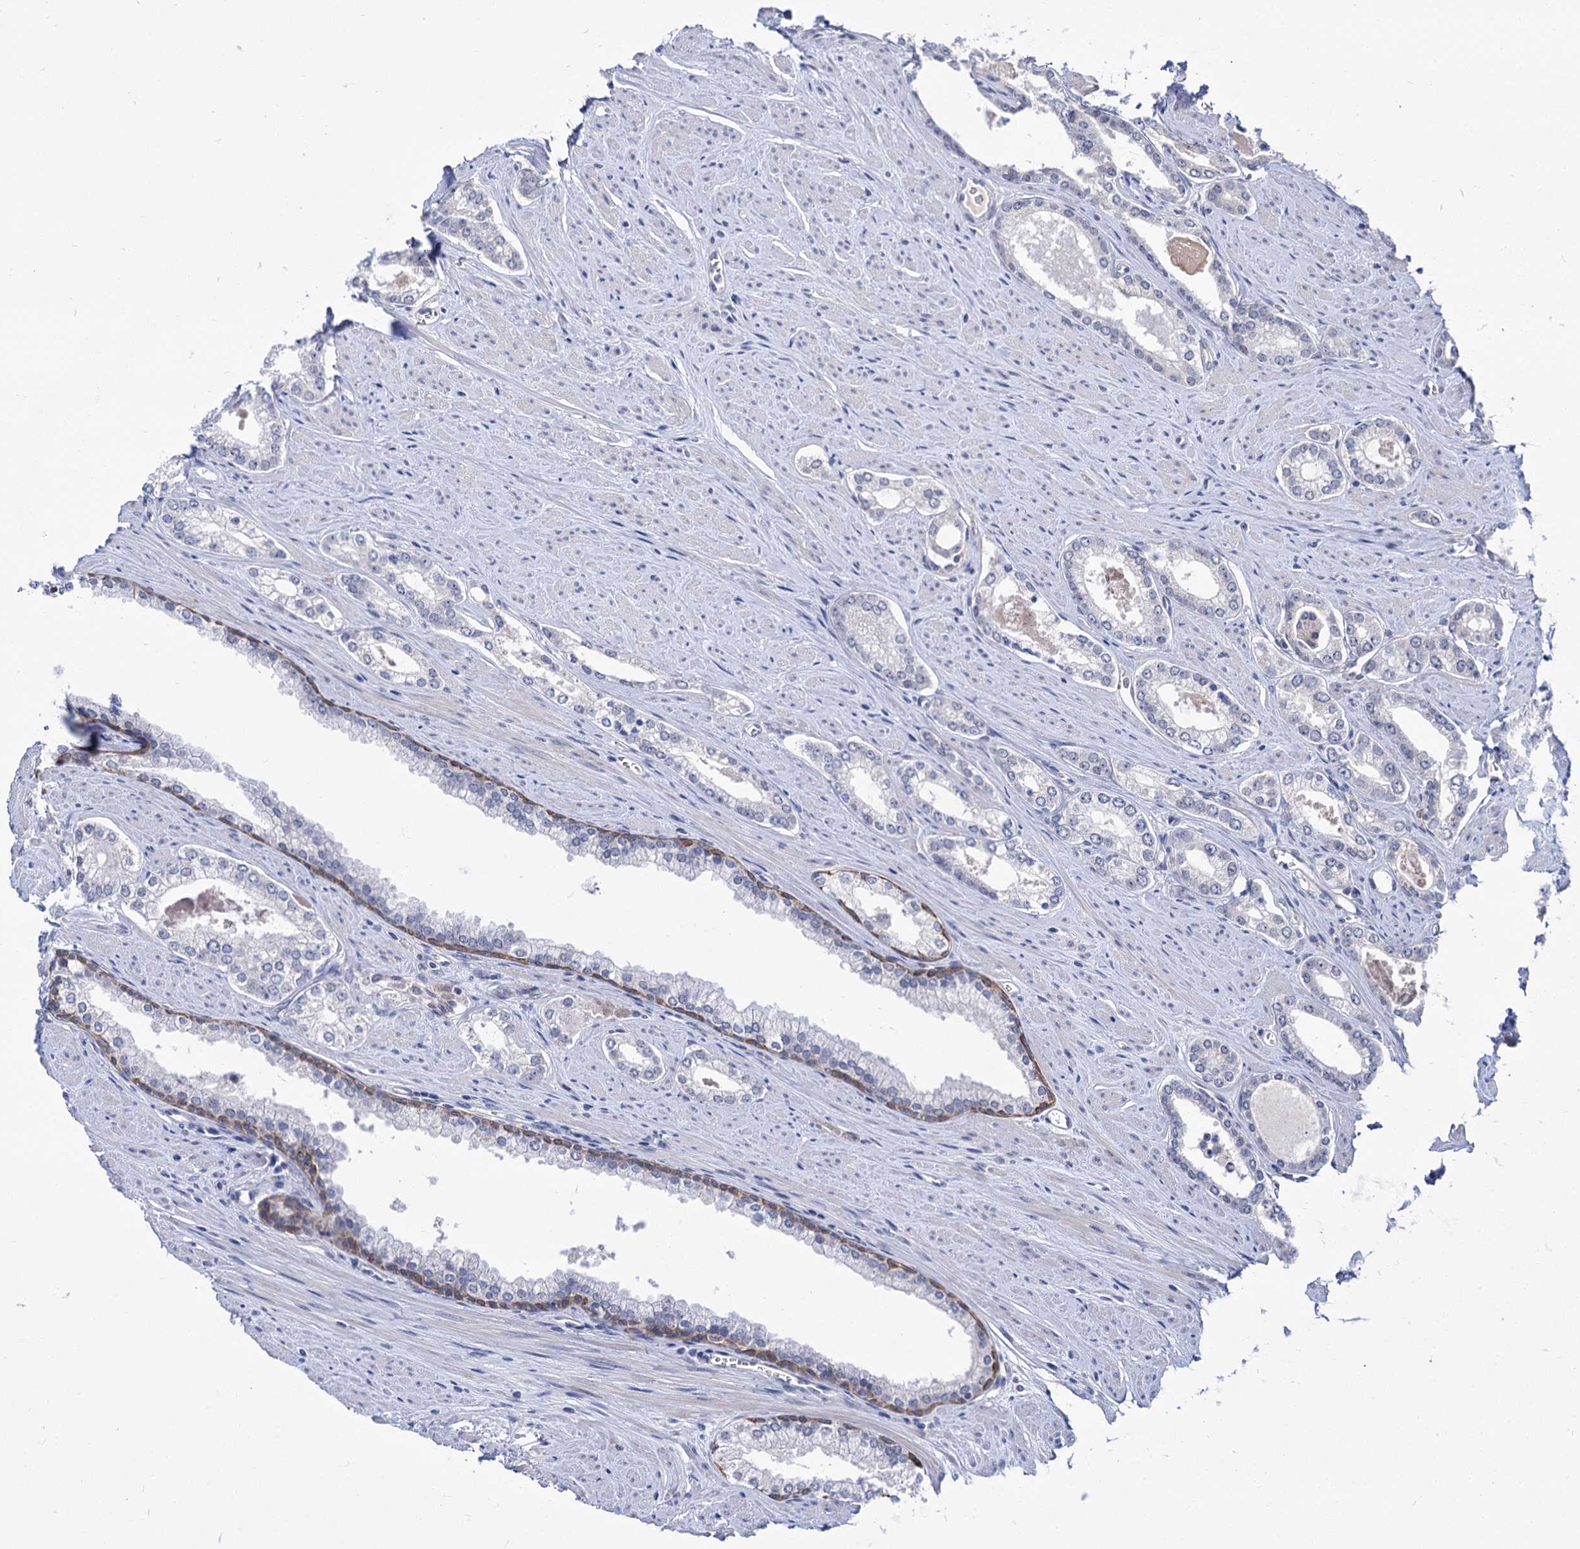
{"staining": {"intensity": "negative", "quantity": "none", "location": "none"}, "tissue": "prostate cancer", "cell_type": "Tumor cells", "image_type": "cancer", "snomed": [{"axis": "morphology", "description": "Adenocarcinoma, Low grade"}, {"axis": "topography", "description": "Prostate and seminal vesicle, NOS"}], "caption": "An immunohistochemistry image of adenocarcinoma (low-grade) (prostate) is shown. There is no staining in tumor cells of adenocarcinoma (low-grade) (prostate).", "gene": "NEK10", "patient": {"sex": "male", "age": 60}}